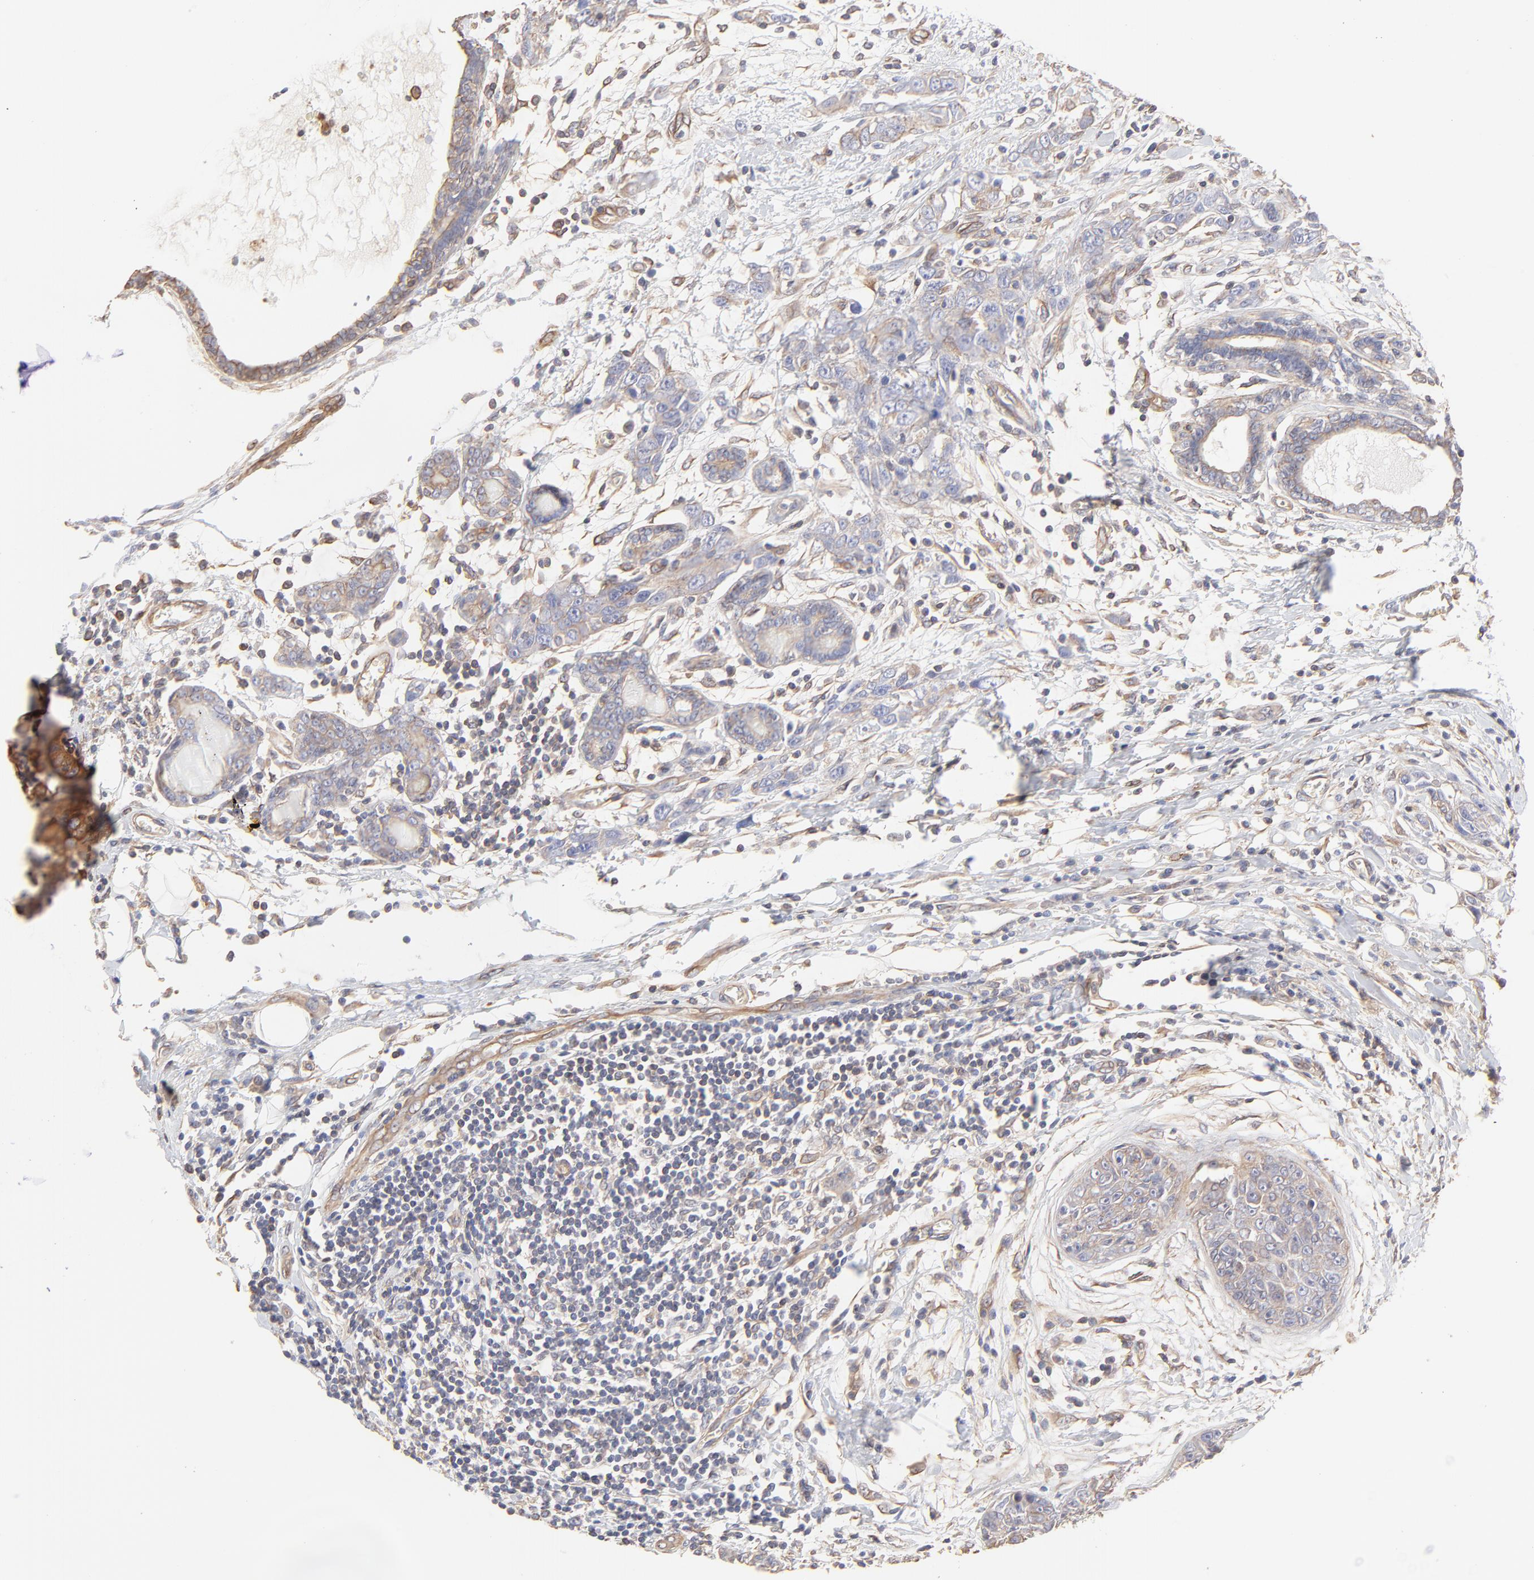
{"staining": {"intensity": "weak", "quantity": ">75%", "location": "cytoplasmic/membranous"}, "tissue": "breast cancer", "cell_type": "Tumor cells", "image_type": "cancer", "snomed": [{"axis": "morphology", "description": "Duct carcinoma"}, {"axis": "topography", "description": "Breast"}], "caption": "Immunohistochemistry (IHC) image of neoplastic tissue: human breast cancer (invasive ductal carcinoma) stained using immunohistochemistry (IHC) demonstrates low levels of weak protein expression localized specifically in the cytoplasmic/membranous of tumor cells, appearing as a cytoplasmic/membranous brown color.", "gene": "LRCH2", "patient": {"sex": "female", "age": 50}}